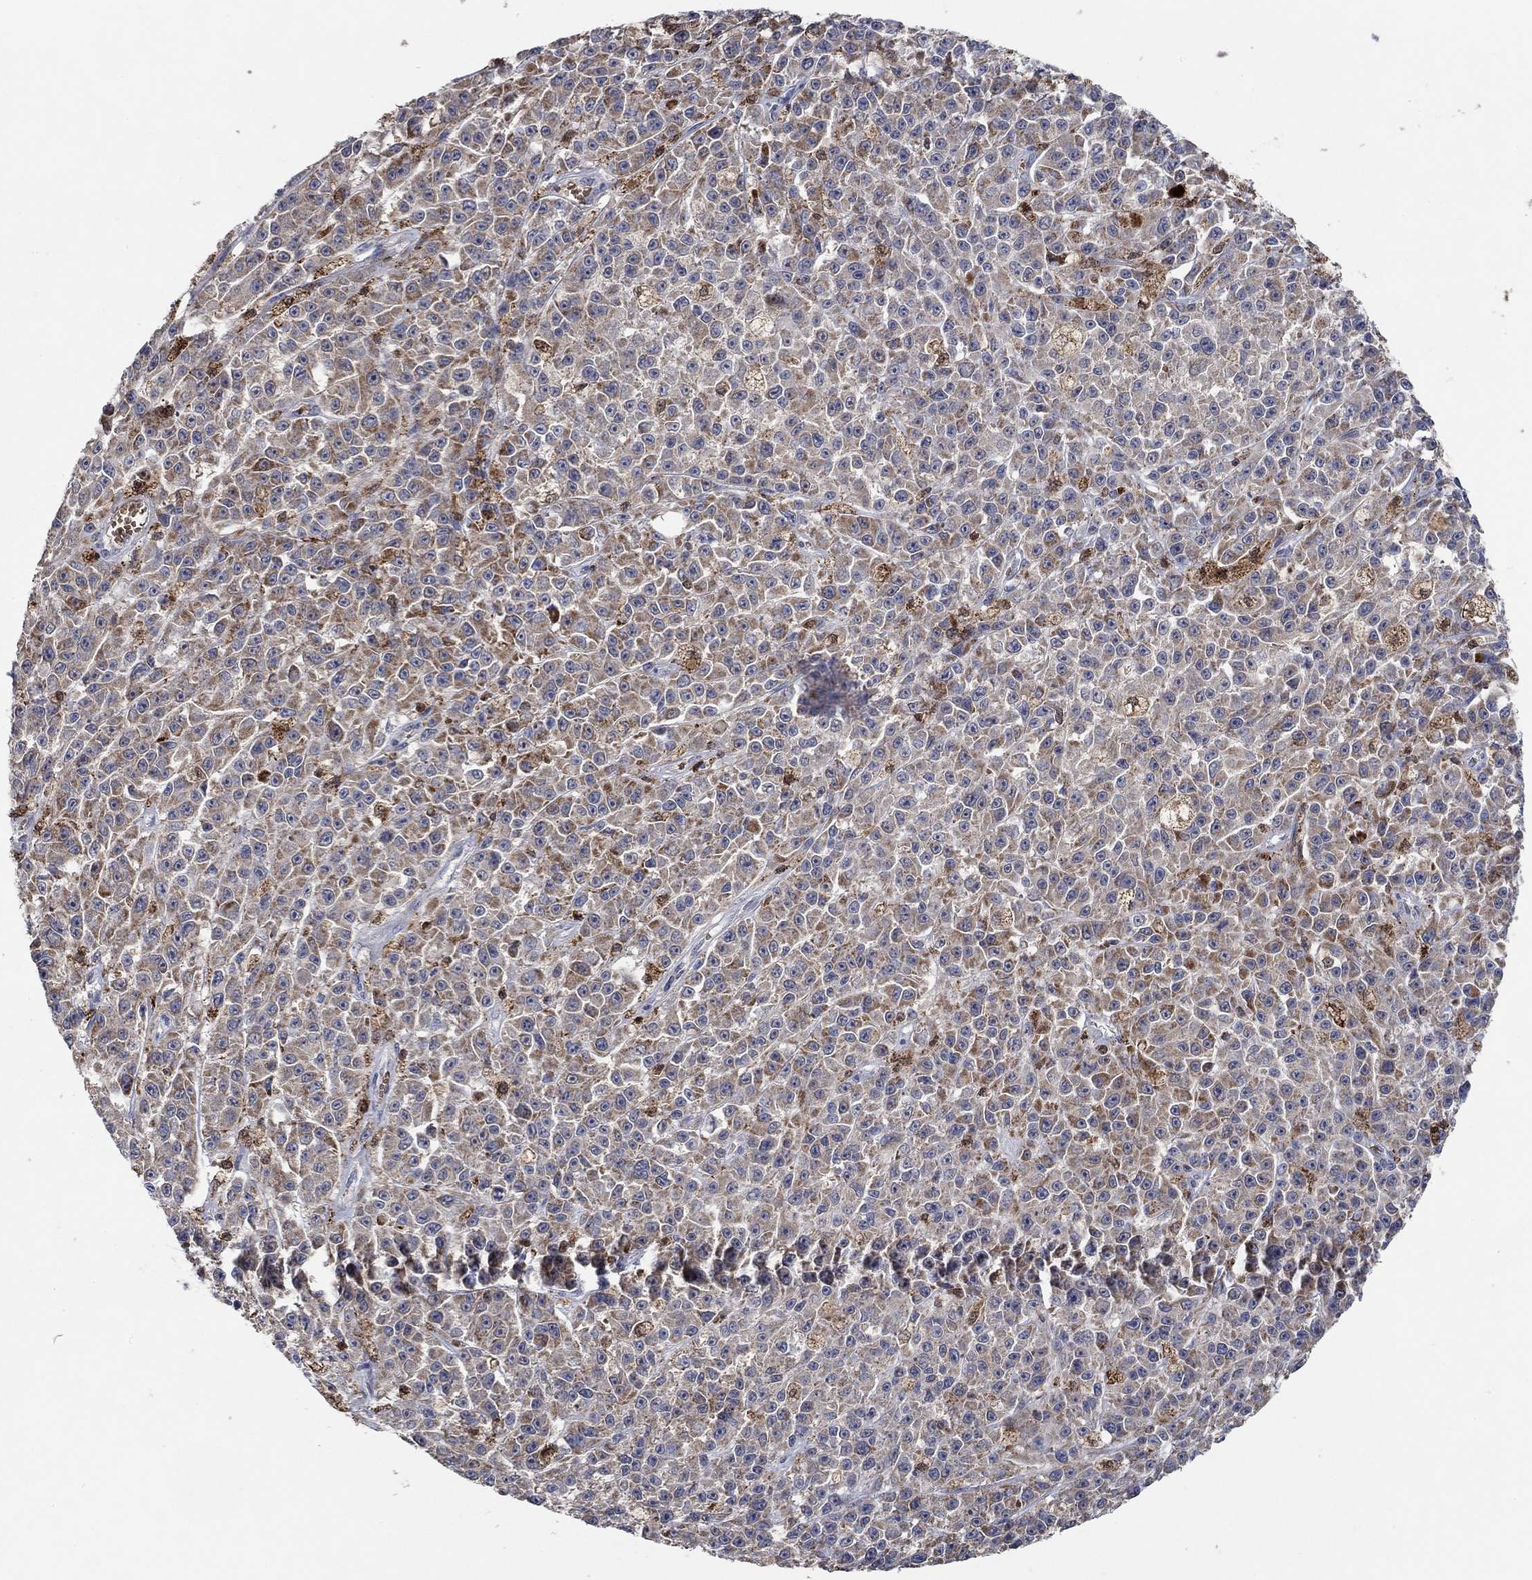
{"staining": {"intensity": "weak", "quantity": "25%-75%", "location": "cytoplasmic/membranous"}, "tissue": "melanoma", "cell_type": "Tumor cells", "image_type": "cancer", "snomed": [{"axis": "morphology", "description": "Malignant melanoma, NOS"}, {"axis": "topography", "description": "Skin"}], "caption": "Weak cytoplasmic/membranous protein expression is appreciated in about 25%-75% of tumor cells in malignant melanoma.", "gene": "MPP1", "patient": {"sex": "female", "age": 58}}